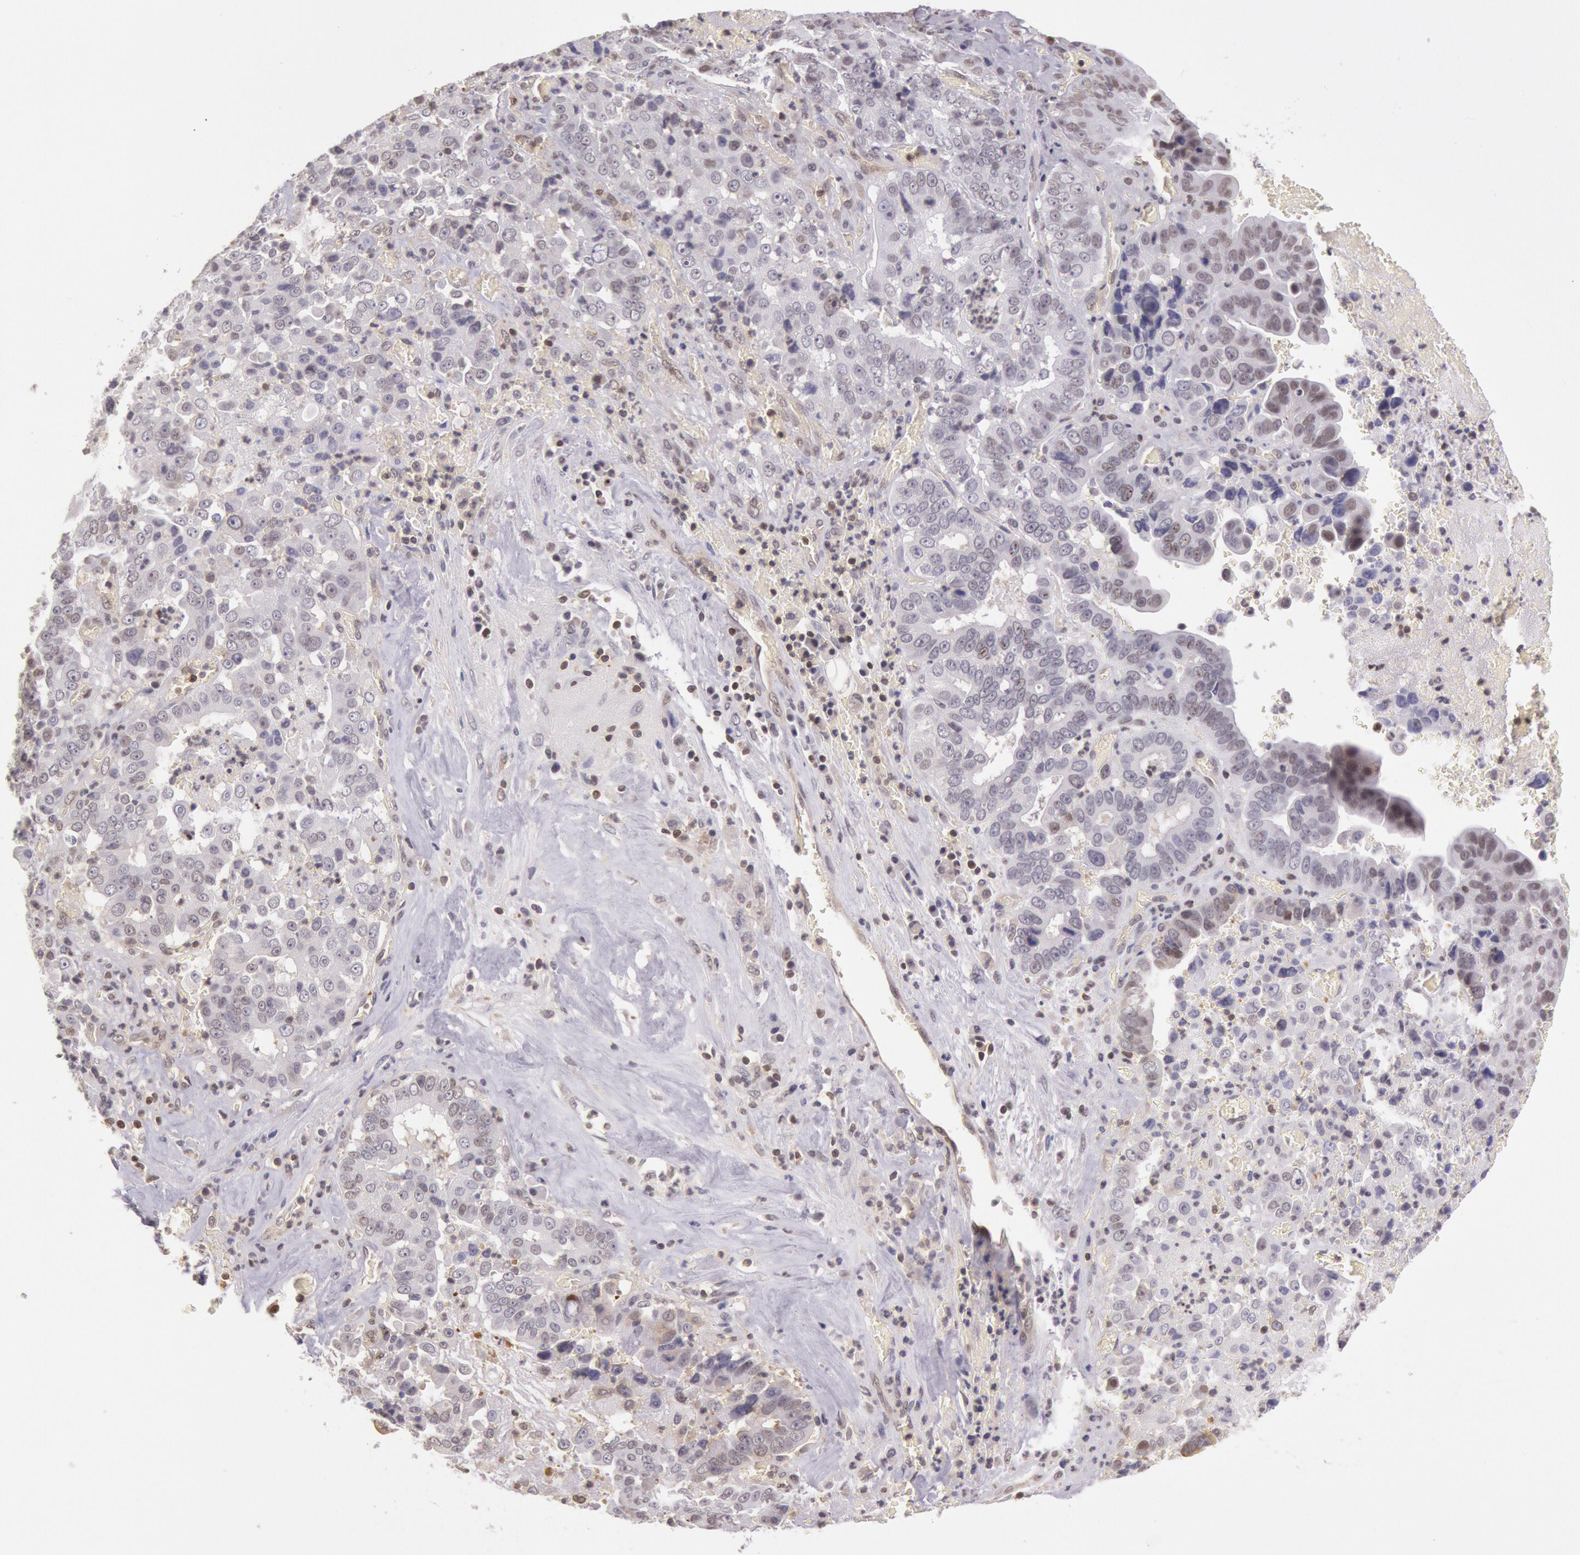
{"staining": {"intensity": "weak", "quantity": "<25%", "location": "nuclear"}, "tissue": "liver cancer", "cell_type": "Tumor cells", "image_type": "cancer", "snomed": [{"axis": "morphology", "description": "Cholangiocarcinoma"}, {"axis": "topography", "description": "Liver"}], "caption": "This is a histopathology image of immunohistochemistry staining of cholangiocarcinoma (liver), which shows no positivity in tumor cells. Nuclei are stained in blue.", "gene": "HIF1A", "patient": {"sex": "female", "age": 79}}